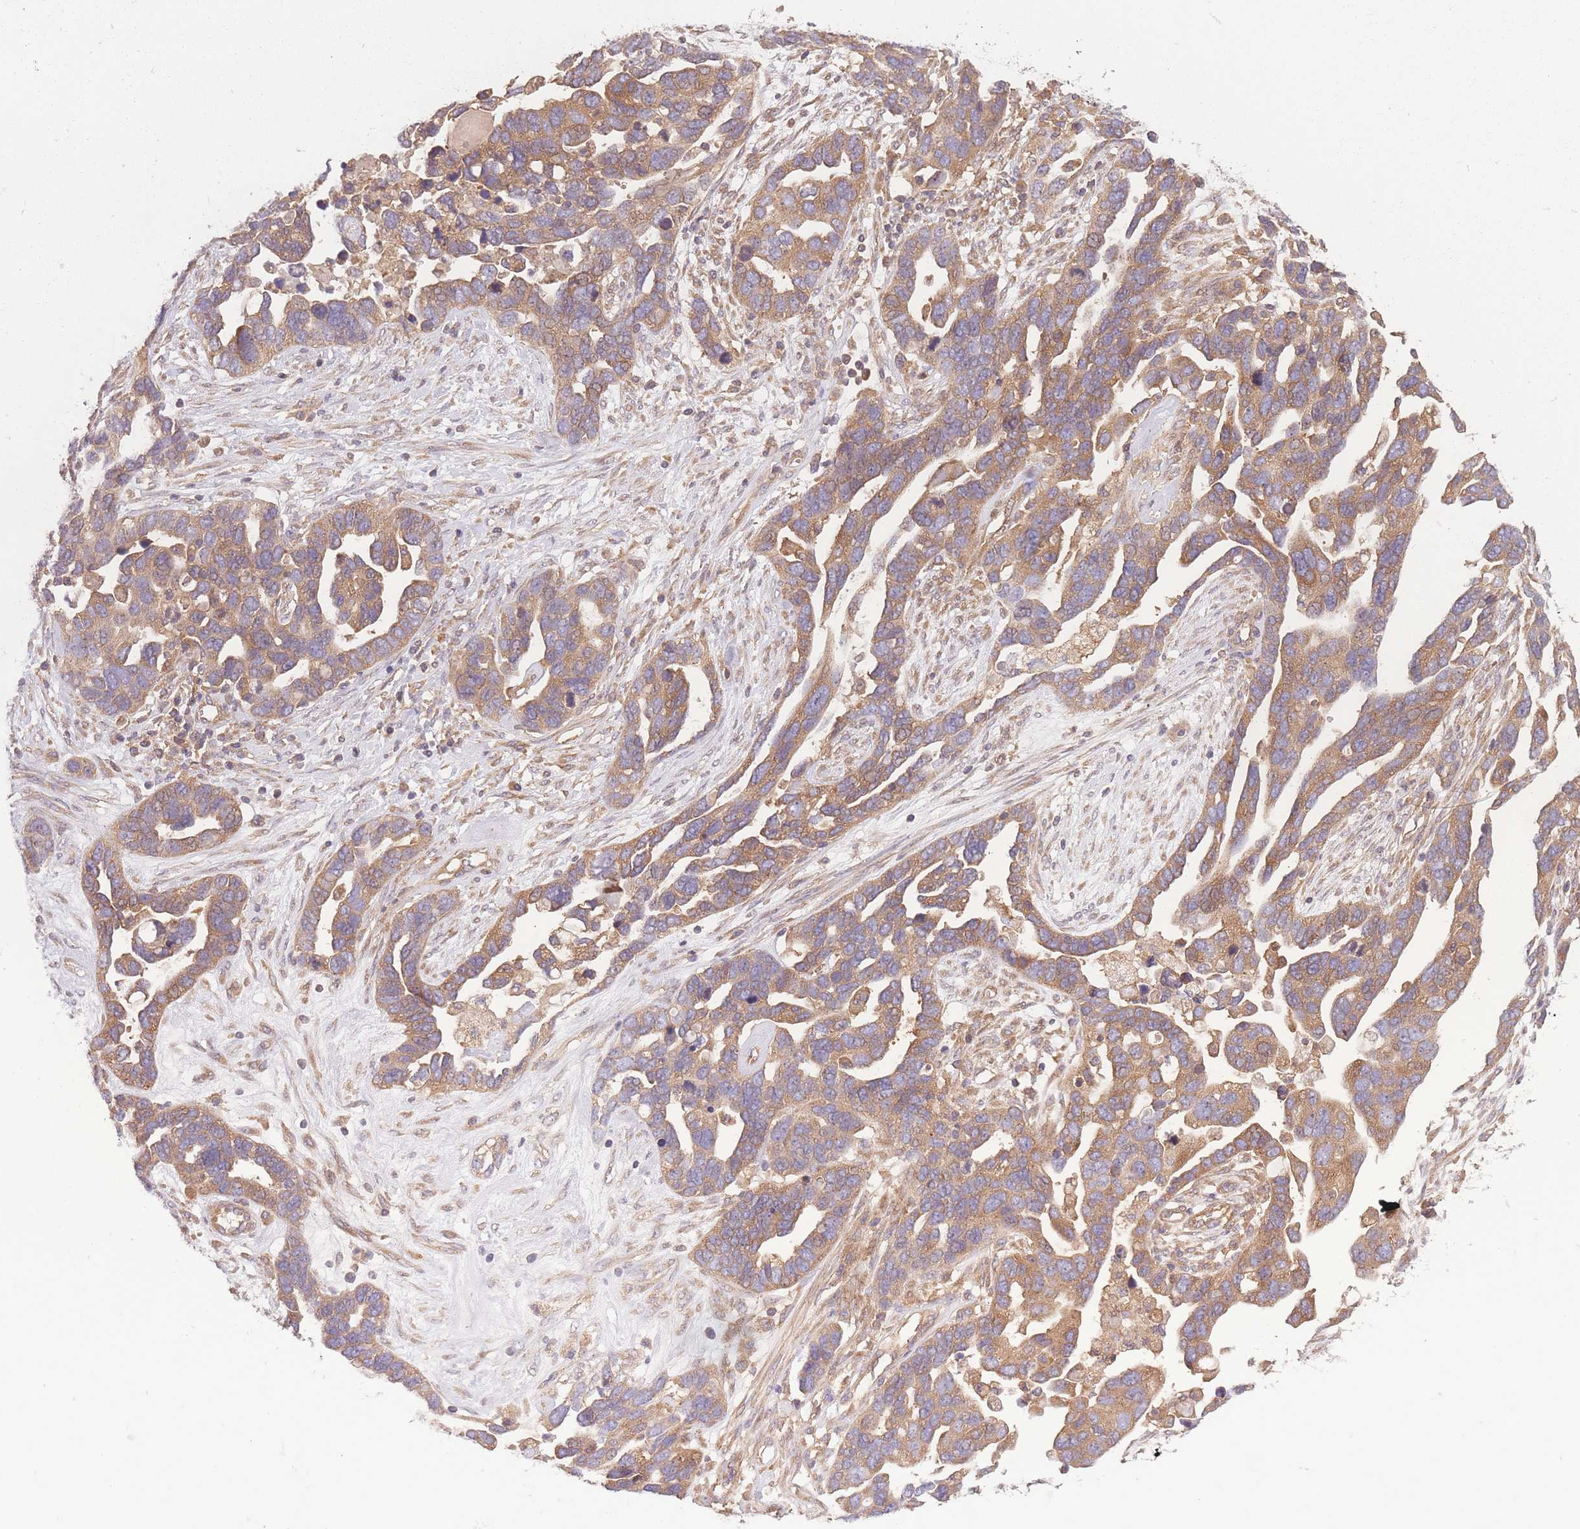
{"staining": {"intensity": "moderate", "quantity": ">75%", "location": "cytoplasmic/membranous"}, "tissue": "ovarian cancer", "cell_type": "Tumor cells", "image_type": "cancer", "snomed": [{"axis": "morphology", "description": "Cystadenocarcinoma, serous, NOS"}, {"axis": "topography", "description": "Ovary"}], "caption": "Human serous cystadenocarcinoma (ovarian) stained with a brown dye displays moderate cytoplasmic/membranous positive positivity in about >75% of tumor cells.", "gene": "WASHC2A", "patient": {"sex": "female", "age": 54}}